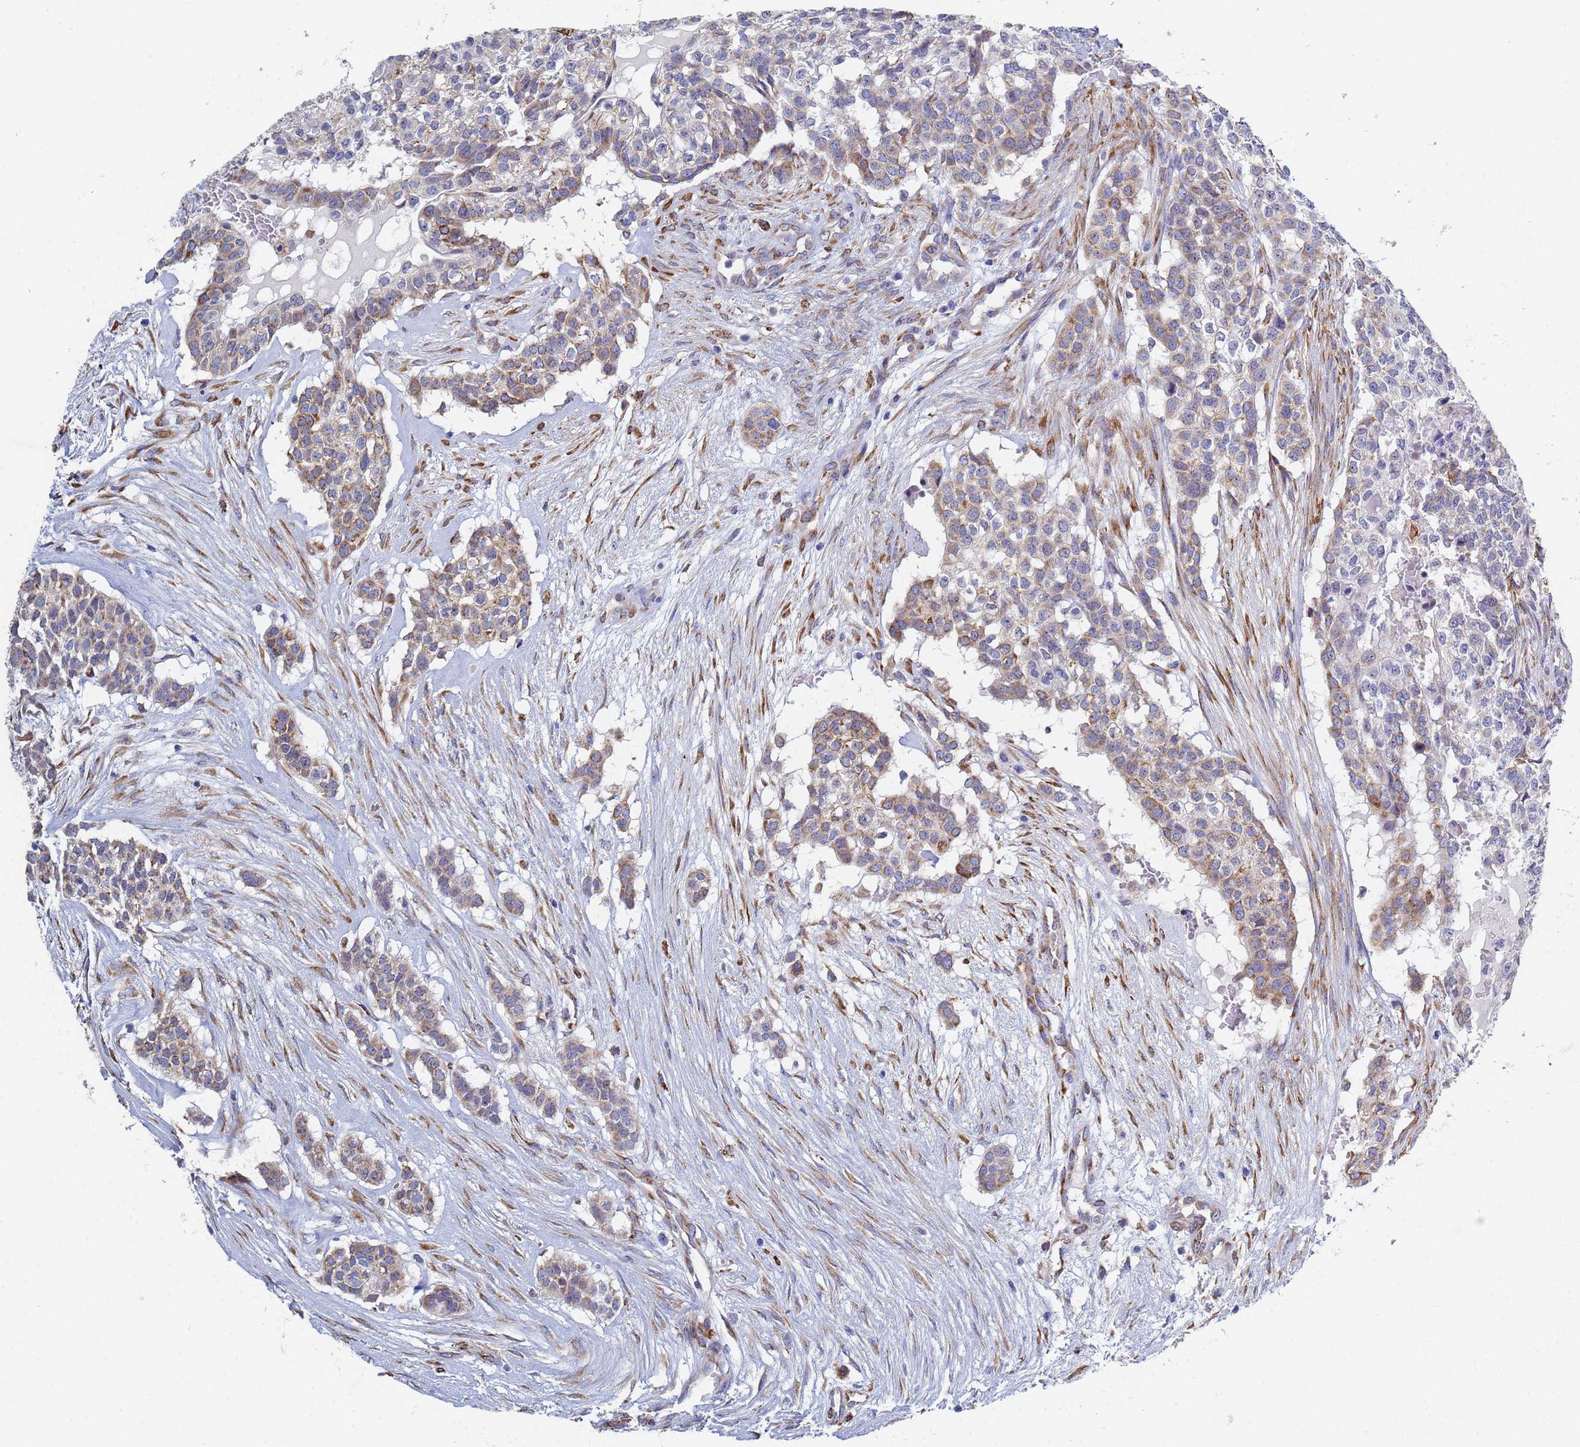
{"staining": {"intensity": "weak", "quantity": "25%-75%", "location": "cytoplasmic/membranous"}, "tissue": "head and neck cancer", "cell_type": "Tumor cells", "image_type": "cancer", "snomed": [{"axis": "morphology", "description": "Adenocarcinoma, NOS"}, {"axis": "topography", "description": "Head-Neck"}], "caption": "Protein analysis of head and neck cancer tissue shows weak cytoplasmic/membranous staining in about 25%-75% of tumor cells. The staining was performed using DAB to visualize the protein expression in brown, while the nuclei were stained in blue with hematoxylin (Magnification: 20x).", "gene": "GDAP2", "patient": {"sex": "male", "age": 81}}